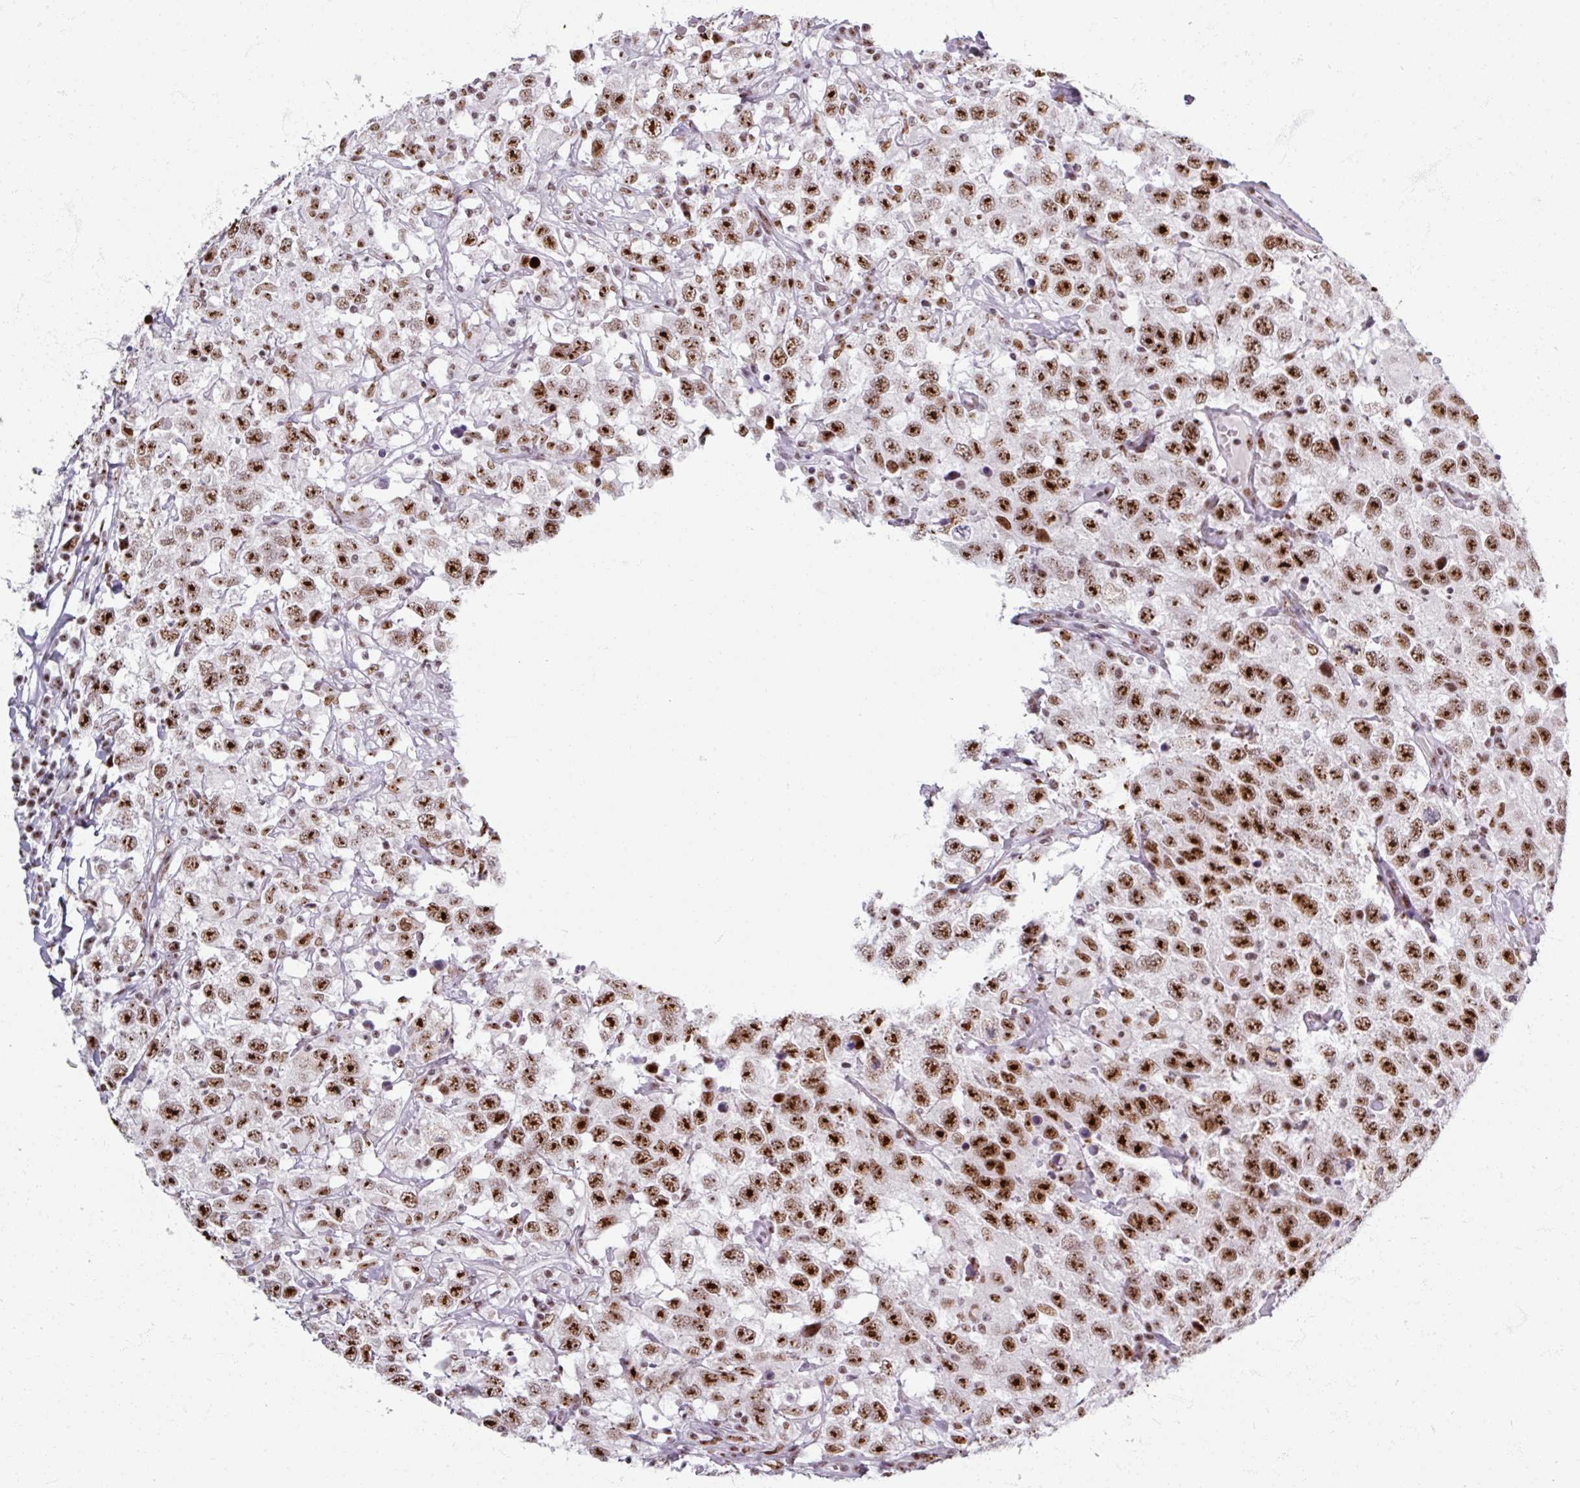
{"staining": {"intensity": "strong", "quantity": ">75%", "location": "nuclear"}, "tissue": "testis cancer", "cell_type": "Tumor cells", "image_type": "cancer", "snomed": [{"axis": "morphology", "description": "Seminoma, NOS"}, {"axis": "topography", "description": "Testis"}], "caption": "Tumor cells reveal high levels of strong nuclear expression in approximately >75% of cells in testis cancer.", "gene": "ADAR", "patient": {"sex": "male", "age": 41}}